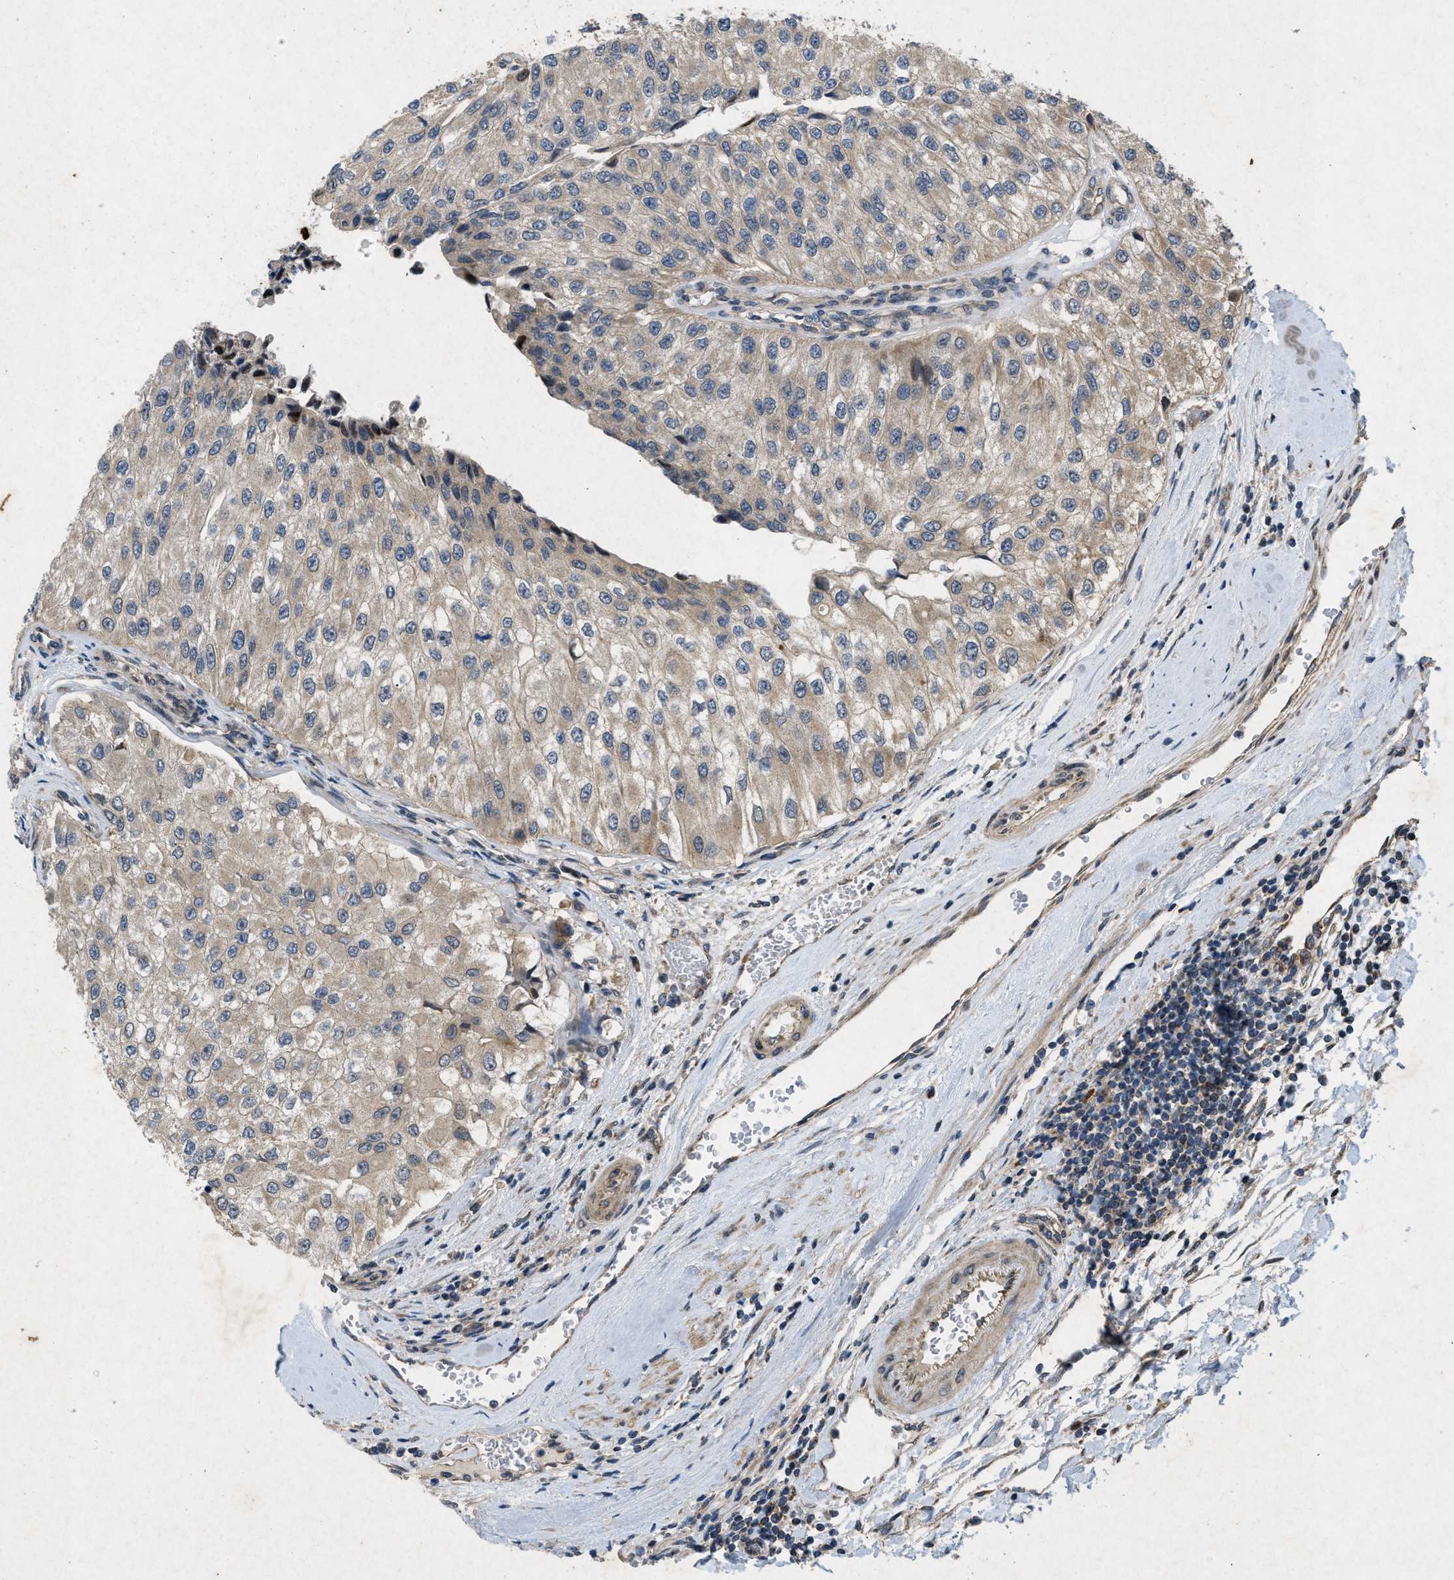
{"staining": {"intensity": "weak", "quantity": "25%-75%", "location": "cytoplasmic/membranous"}, "tissue": "urothelial cancer", "cell_type": "Tumor cells", "image_type": "cancer", "snomed": [{"axis": "morphology", "description": "Urothelial carcinoma, High grade"}, {"axis": "topography", "description": "Kidney"}, {"axis": "topography", "description": "Urinary bladder"}], "caption": "A high-resolution photomicrograph shows immunohistochemistry staining of urothelial cancer, which reveals weak cytoplasmic/membranous positivity in approximately 25%-75% of tumor cells.", "gene": "PRKG2", "patient": {"sex": "male", "age": 77}}